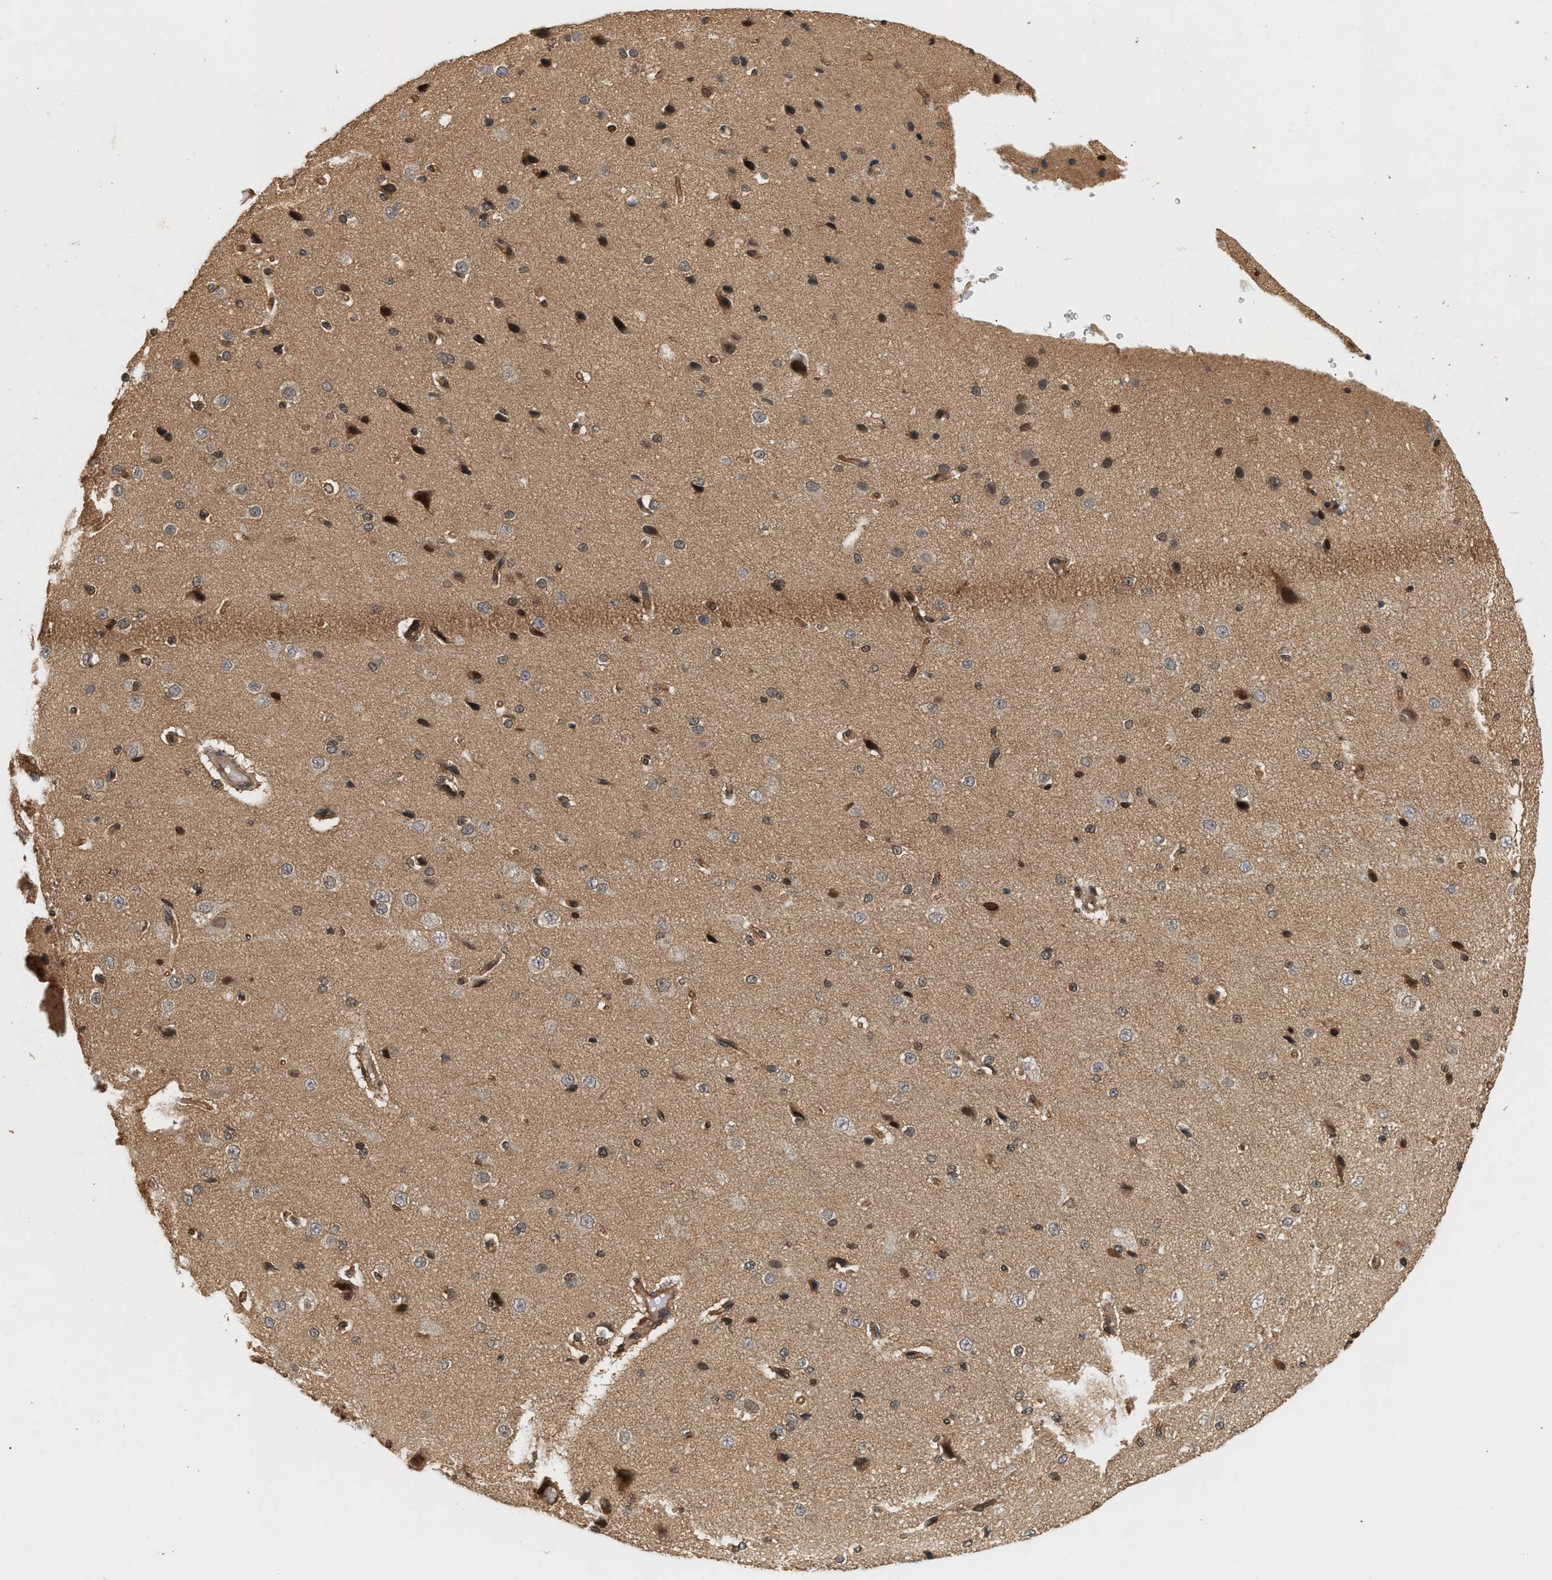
{"staining": {"intensity": "moderate", "quantity": ">75%", "location": "cytoplasmic/membranous,nuclear"}, "tissue": "cerebral cortex", "cell_type": "Endothelial cells", "image_type": "normal", "snomed": [{"axis": "morphology", "description": "Normal tissue, NOS"}, {"axis": "morphology", "description": "Developmental malformation"}, {"axis": "topography", "description": "Cerebral cortex"}], "caption": "Protein positivity by IHC displays moderate cytoplasmic/membranous,nuclear positivity in about >75% of endothelial cells in normal cerebral cortex. The staining was performed using DAB, with brown indicating positive protein expression. Nuclei are stained blue with hematoxylin.", "gene": "ABHD5", "patient": {"sex": "female", "age": 30}}